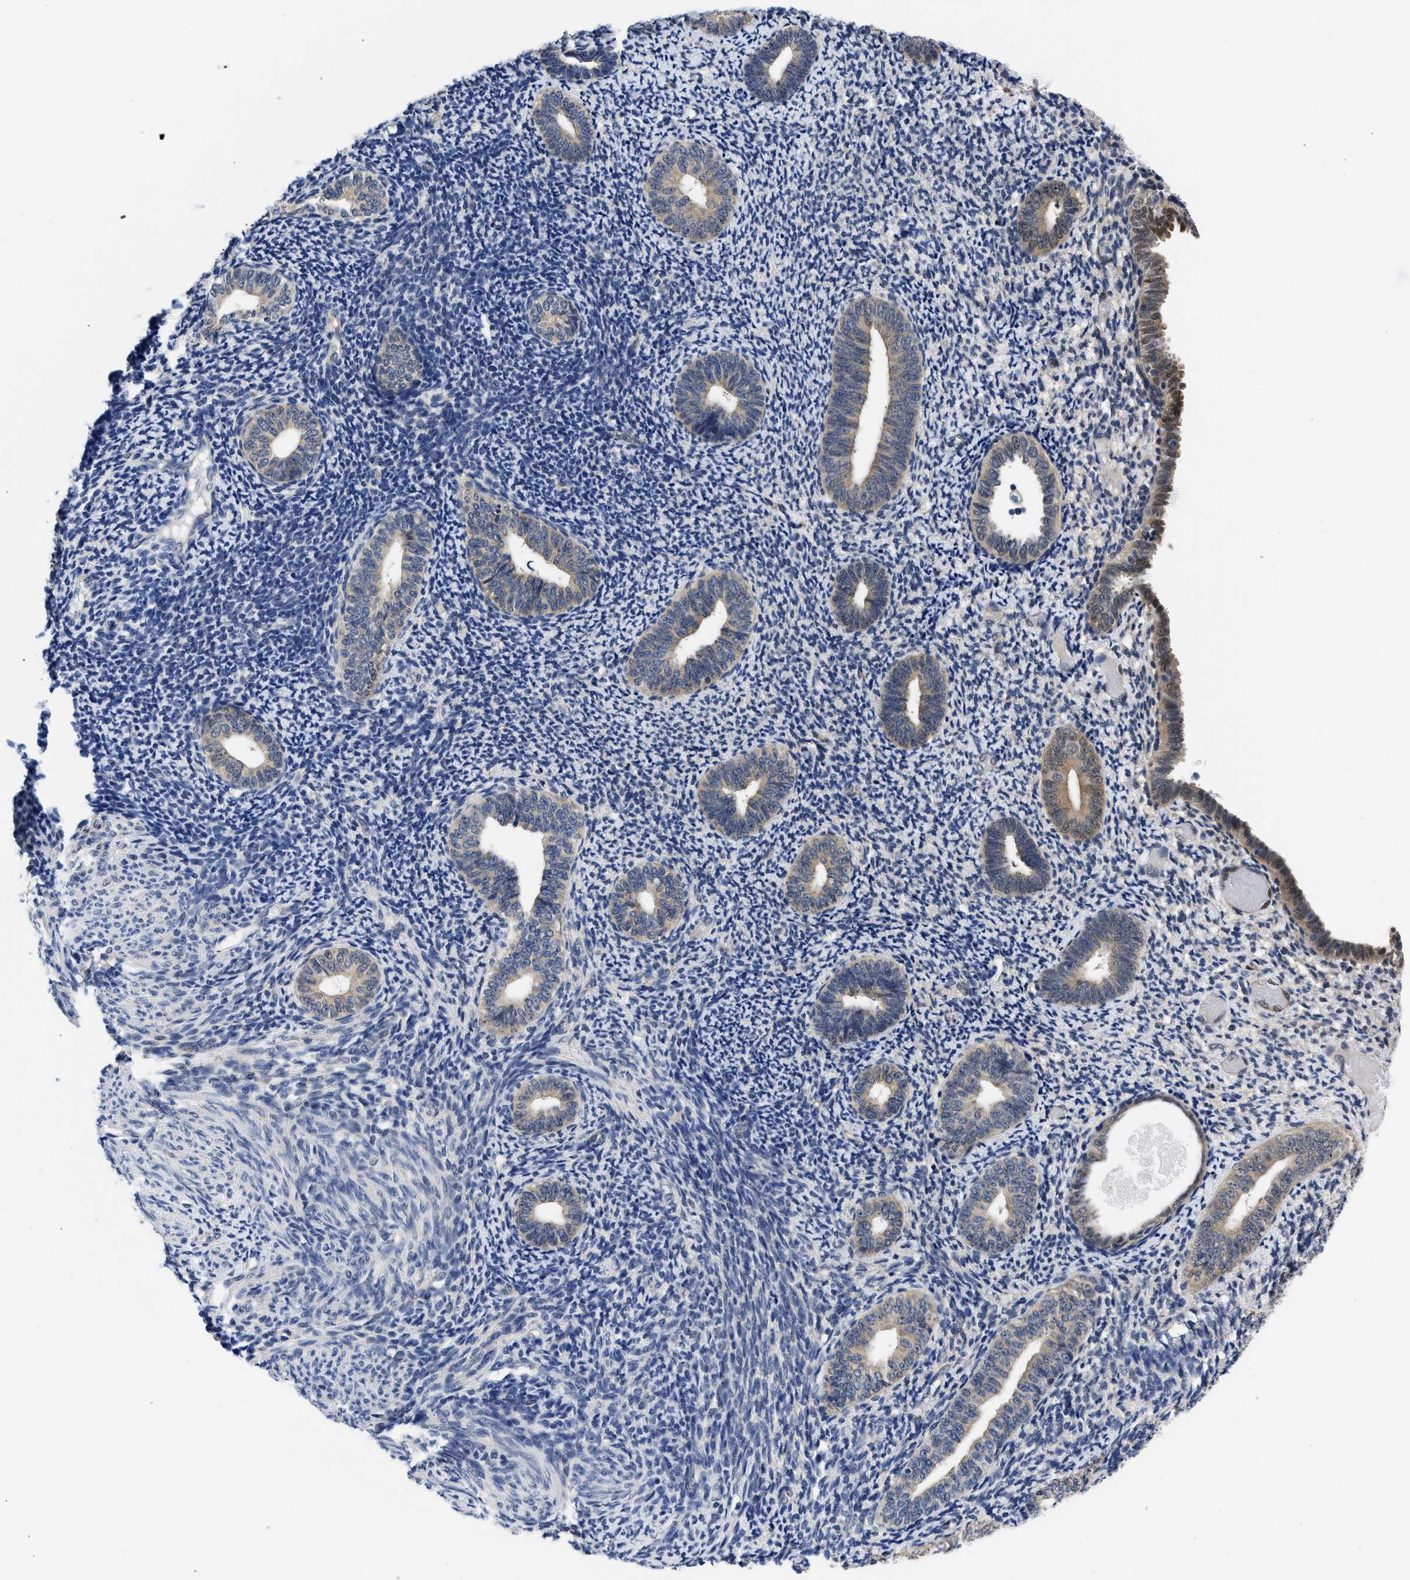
{"staining": {"intensity": "moderate", "quantity": "<25%", "location": "nuclear"}, "tissue": "endometrium", "cell_type": "Cells in endometrial stroma", "image_type": "normal", "snomed": [{"axis": "morphology", "description": "Normal tissue, NOS"}, {"axis": "topography", "description": "Endometrium"}], "caption": "This histopathology image shows immunohistochemistry staining of unremarkable human endometrium, with low moderate nuclear expression in approximately <25% of cells in endometrial stroma.", "gene": "XPO5", "patient": {"sex": "female", "age": 66}}